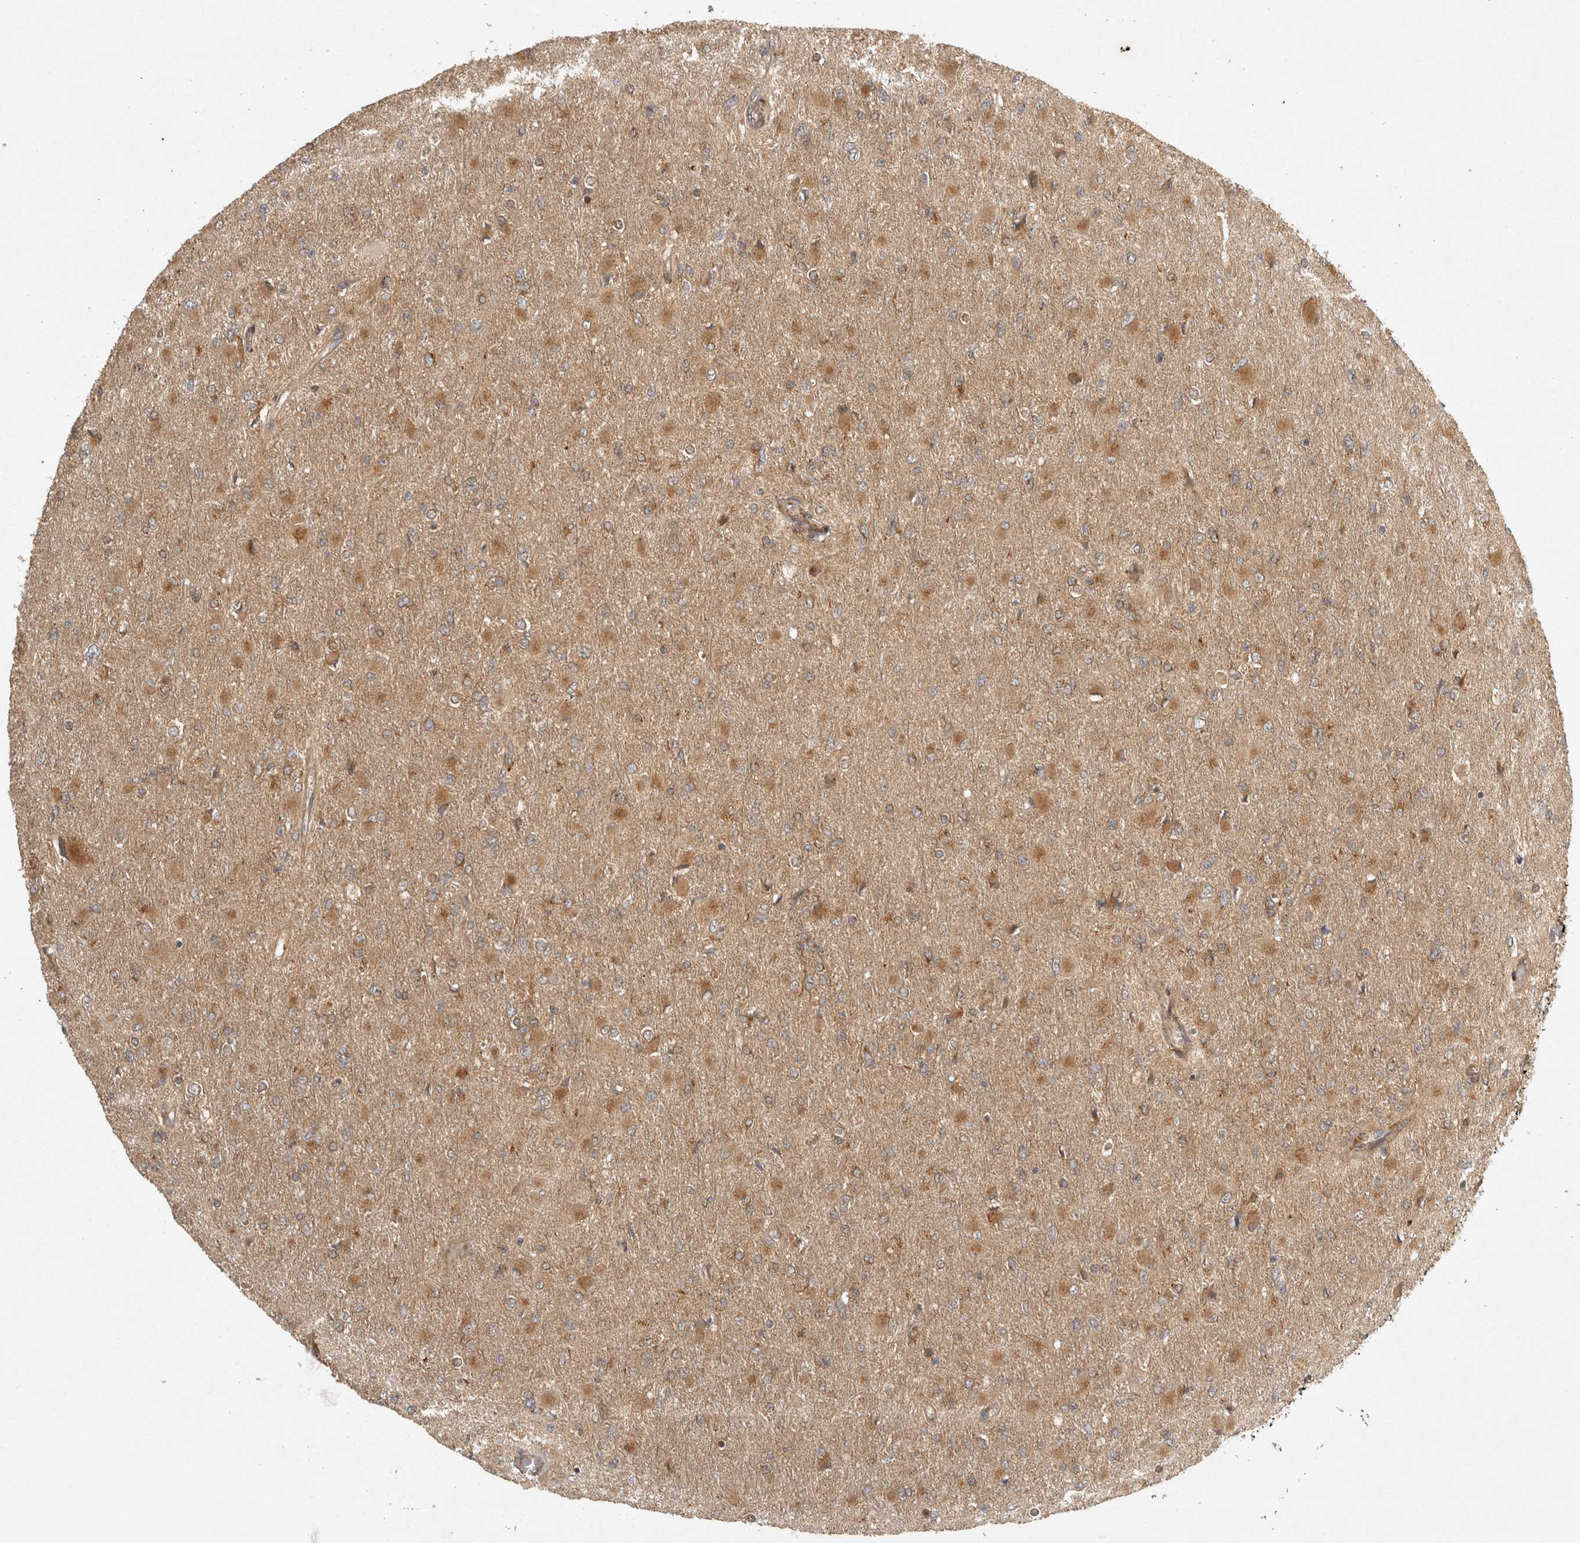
{"staining": {"intensity": "moderate", "quantity": "25%-75%", "location": "cytoplasmic/membranous"}, "tissue": "glioma", "cell_type": "Tumor cells", "image_type": "cancer", "snomed": [{"axis": "morphology", "description": "Glioma, malignant, High grade"}, {"axis": "topography", "description": "Cerebral cortex"}], "caption": "Moderate cytoplasmic/membranous protein expression is identified in approximately 25%-75% of tumor cells in glioma.", "gene": "CAMSAP2", "patient": {"sex": "female", "age": 36}}